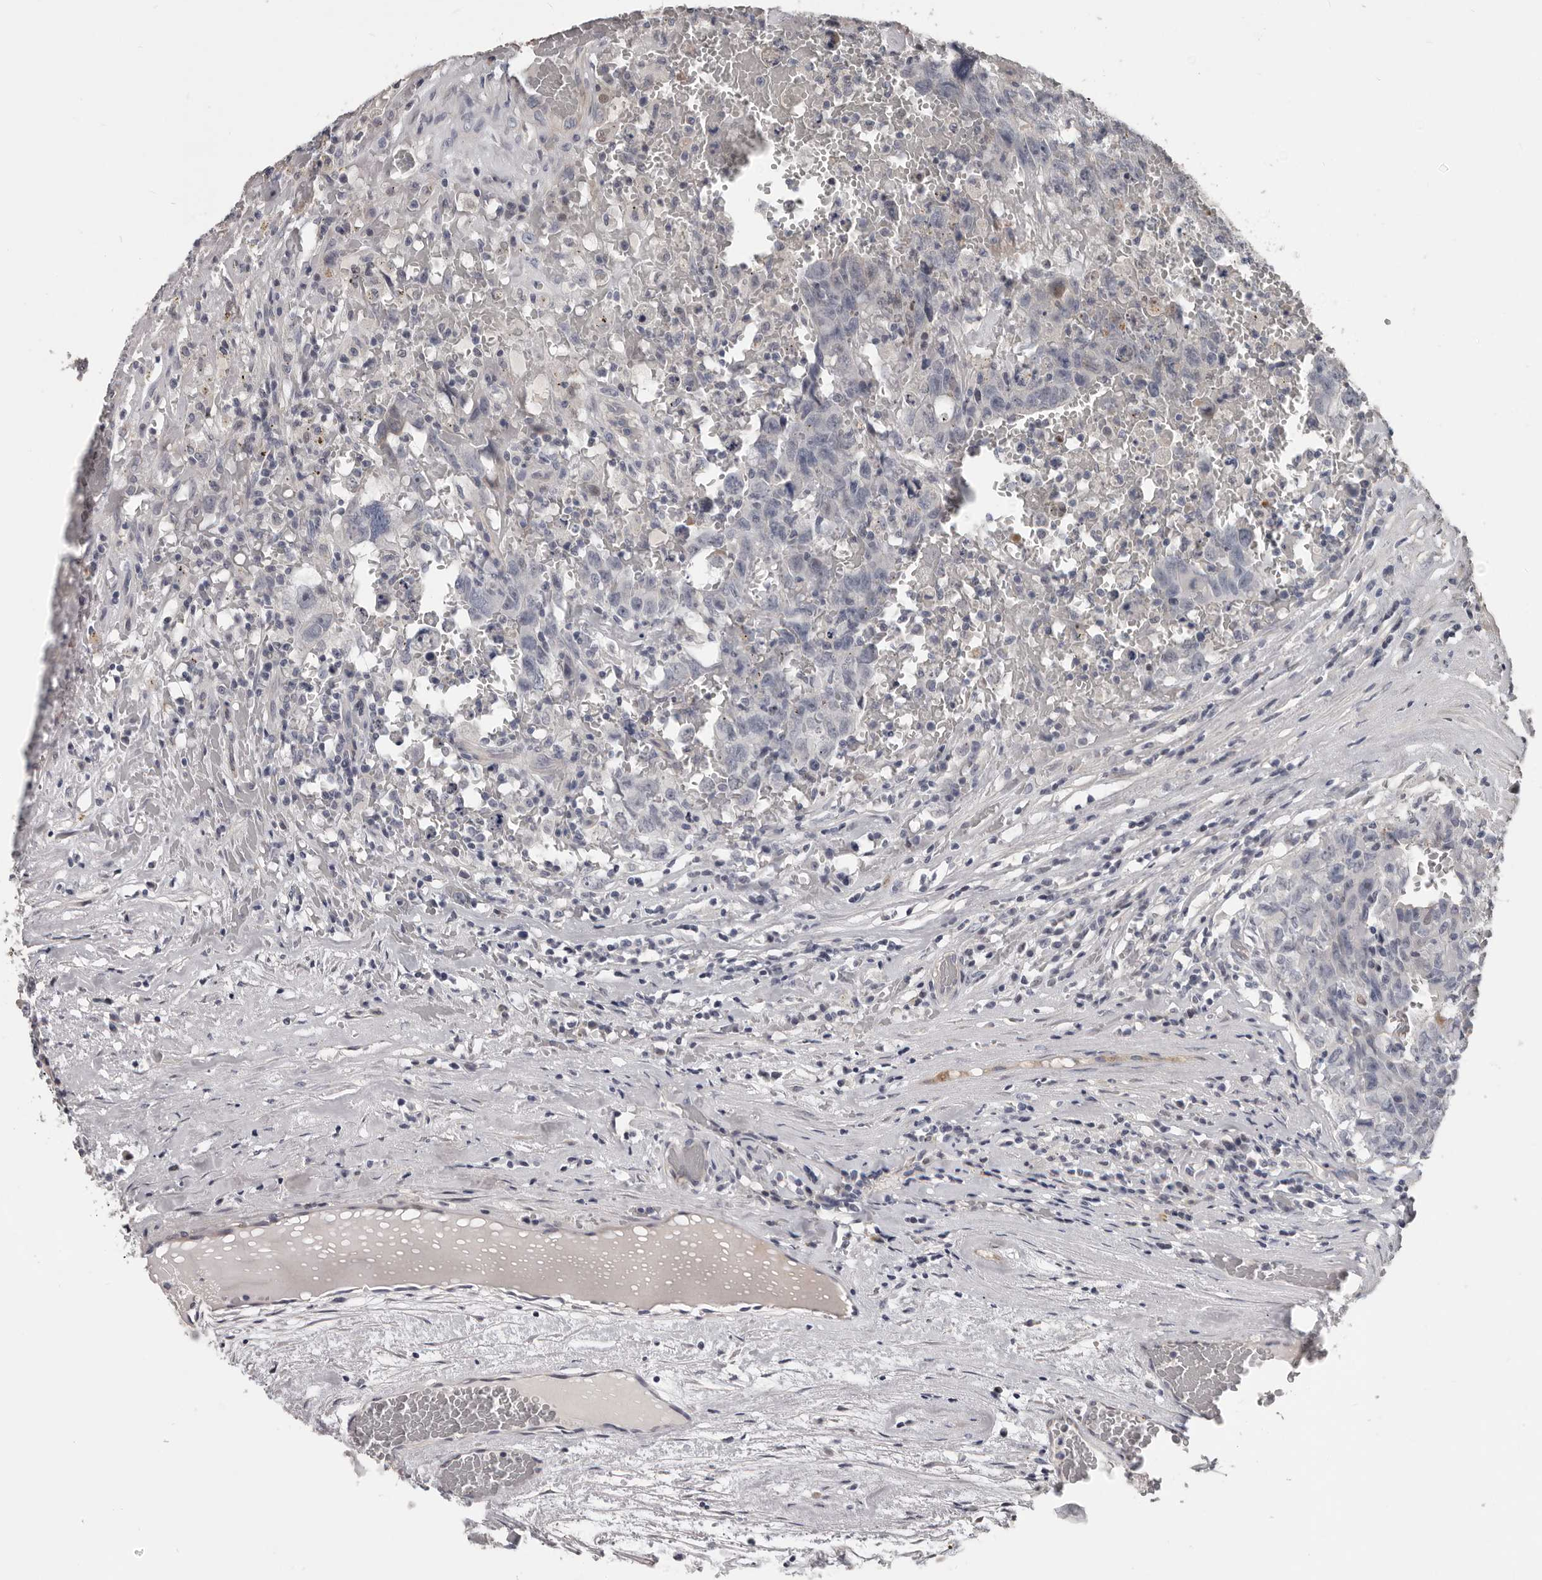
{"staining": {"intensity": "negative", "quantity": "none", "location": "none"}, "tissue": "testis cancer", "cell_type": "Tumor cells", "image_type": "cancer", "snomed": [{"axis": "morphology", "description": "Carcinoma, Embryonal, NOS"}, {"axis": "topography", "description": "Testis"}], "caption": "Tumor cells are negative for brown protein staining in testis cancer.", "gene": "RNF217", "patient": {"sex": "male", "age": 26}}